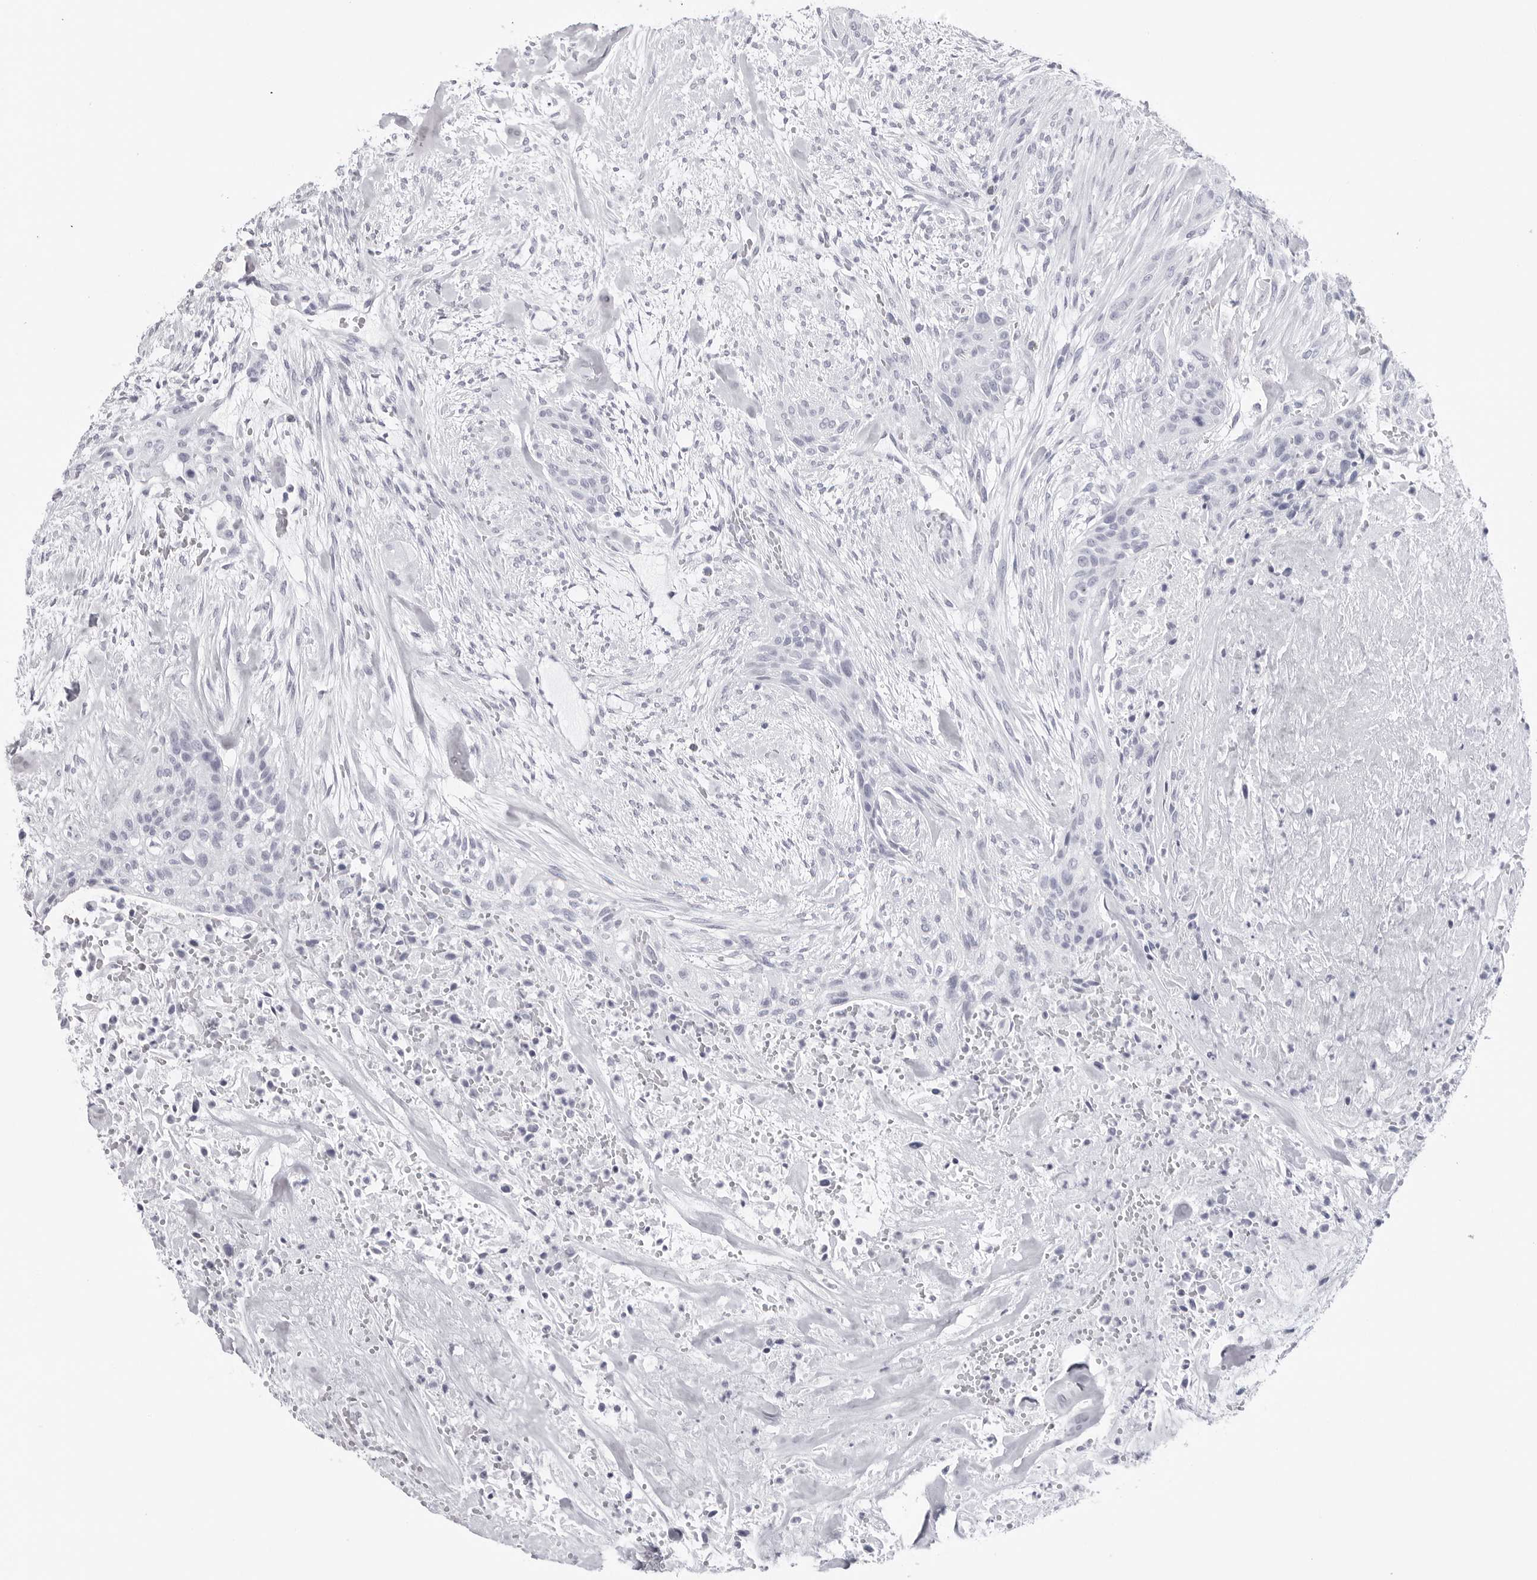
{"staining": {"intensity": "negative", "quantity": "none", "location": "none"}, "tissue": "urothelial cancer", "cell_type": "Tumor cells", "image_type": "cancer", "snomed": [{"axis": "morphology", "description": "Urothelial carcinoma, High grade"}, {"axis": "topography", "description": "Urinary bladder"}], "caption": "Tumor cells show no significant protein expression in urothelial cancer.", "gene": "CST2", "patient": {"sex": "male", "age": 35}}